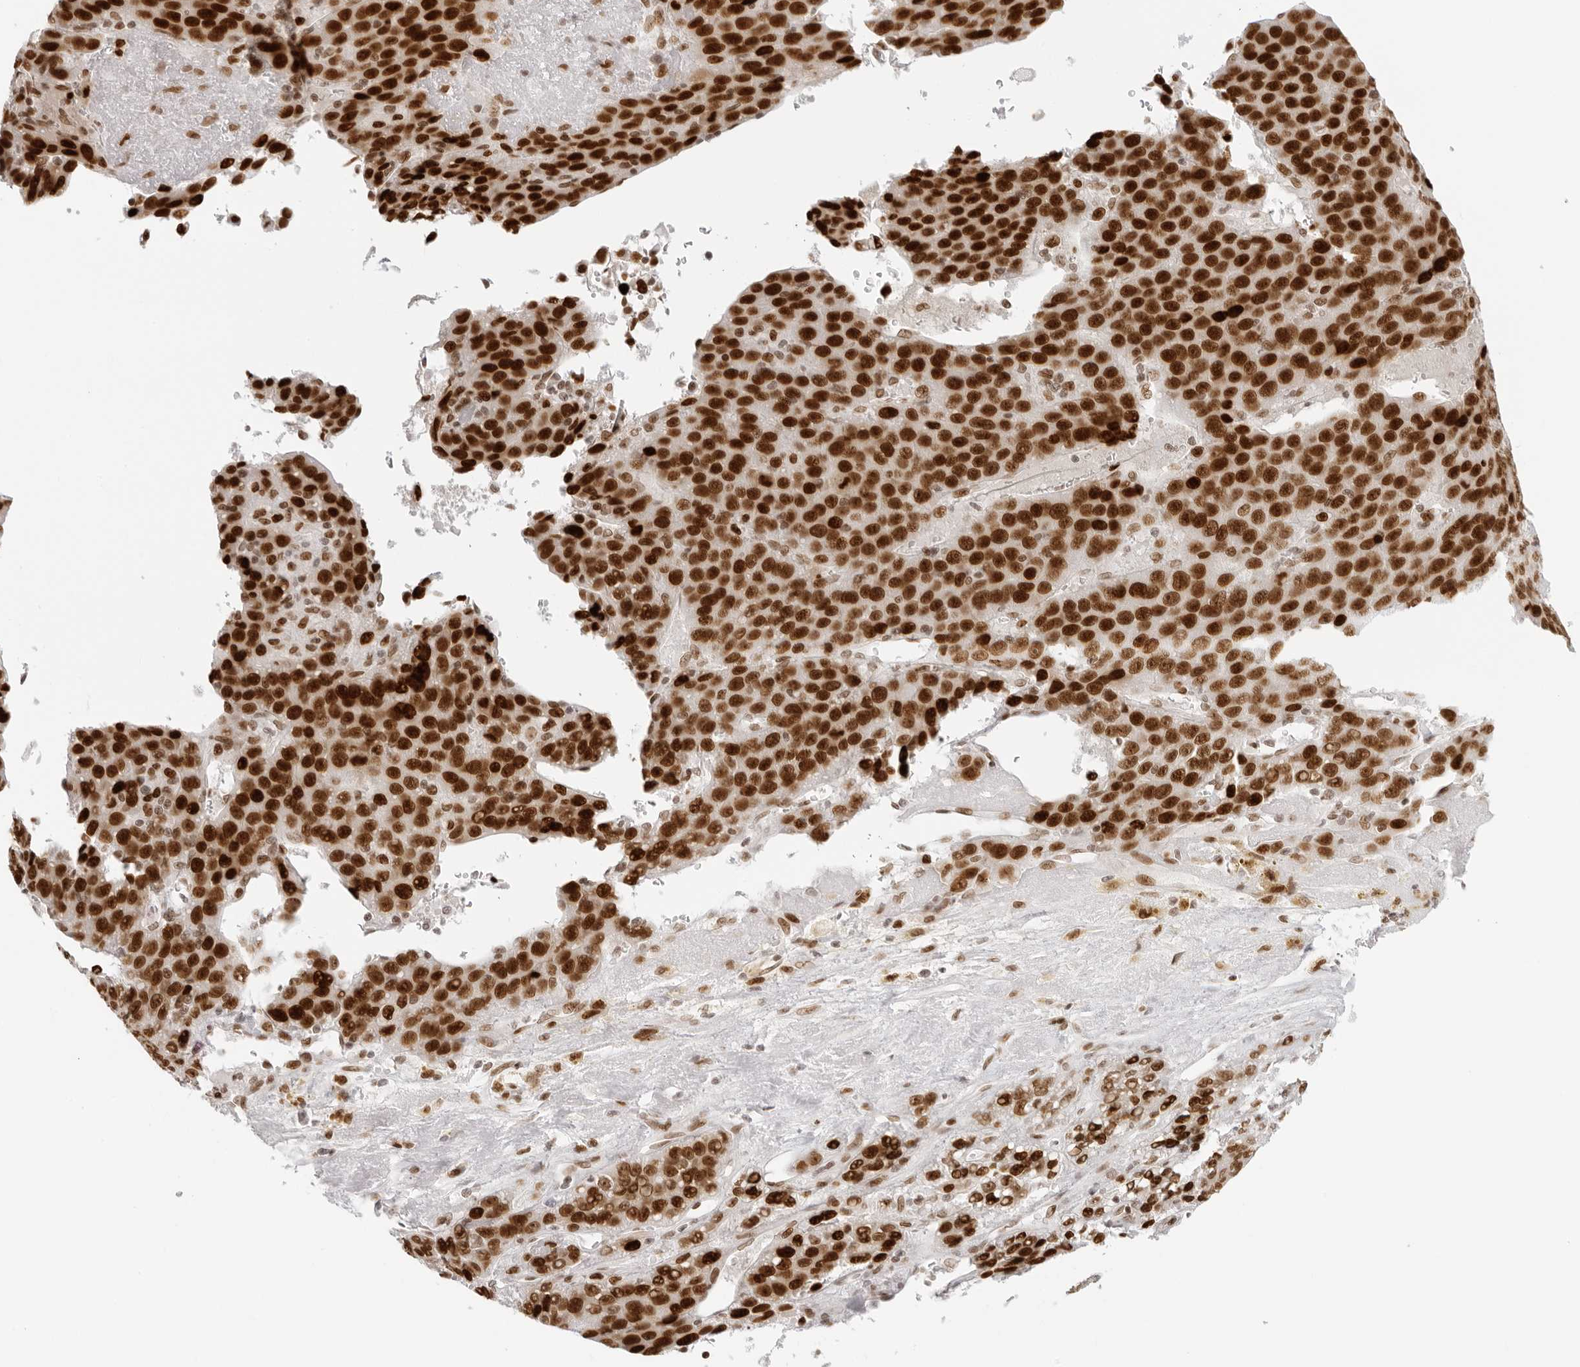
{"staining": {"intensity": "strong", "quantity": ">75%", "location": "nuclear"}, "tissue": "liver cancer", "cell_type": "Tumor cells", "image_type": "cancer", "snomed": [{"axis": "morphology", "description": "Carcinoma, Hepatocellular, NOS"}, {"axis": "topography", "description": "Liver"}], "caption": "The photomicrograph demonstrates immunohistochemical staining of hepatocellular carcinoma (liver). There is strong nuclear positivity is appreciated in approximately >75% of tumor cells.", "gene": "RCC1", "patient": {"sex": "female", "age": 53}}